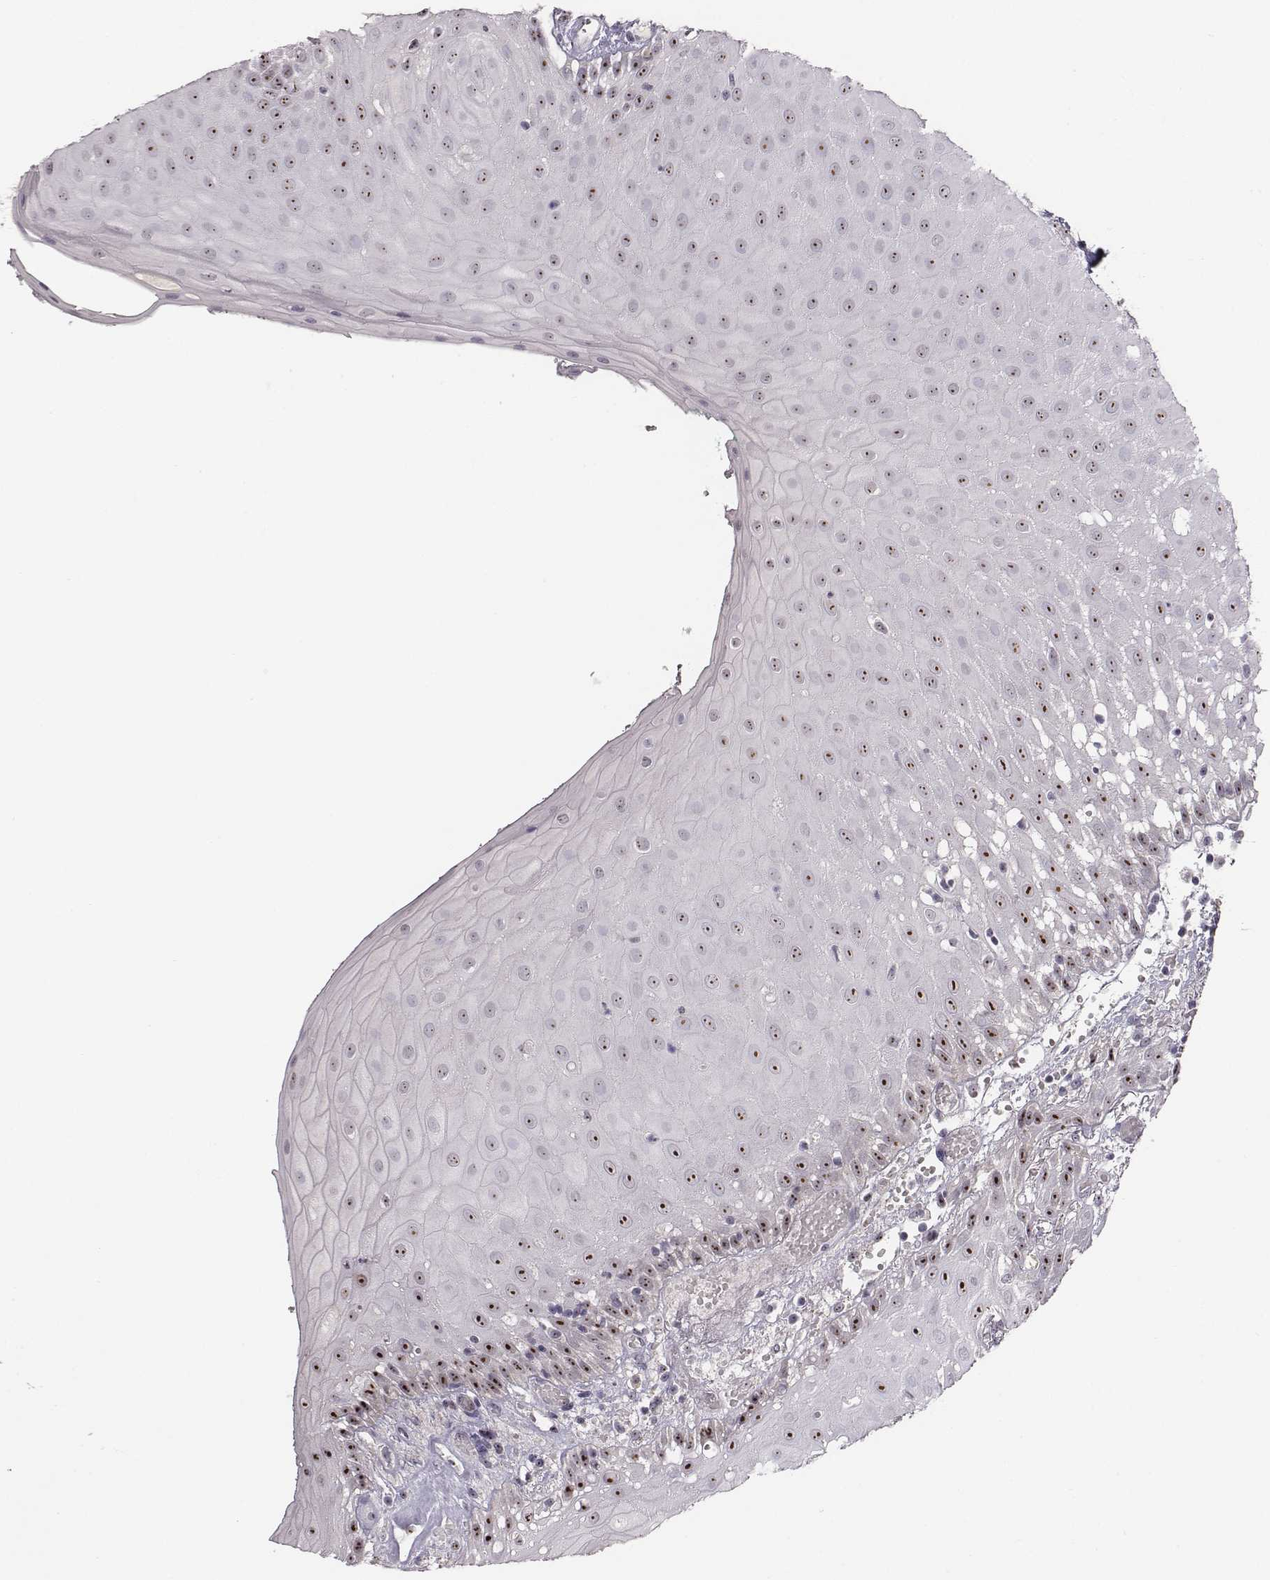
{"staining": {"intensity": "strong", "quantity": ">75%", "location": "nuclear"}, "tissue": "head and neck cancer", "cell_type": "Tumor cells", "image_type": "cancer", "snomed": [{"axis": "morphology", "description": "Normal tissue, NOS"}, {"axis": "morphology", "description": "Squamous cell carcinoma, NOS"}, {"axis": "topography", "description": "Oral tissue"}, {"axis": "topography", "description": "Salivary gland"}, {"axis": "topography", "description": "Head-Neck"}], "caption": "A high-resolution photomicrograph shows immunohistochemistry (IHC) staining of head and neck squamous cell carcinoma, which reveals strong nuclear positivity in about >75% of tumor cells.", "gene": "NIFK", "patient": {"sex": "female", "age": 62}}